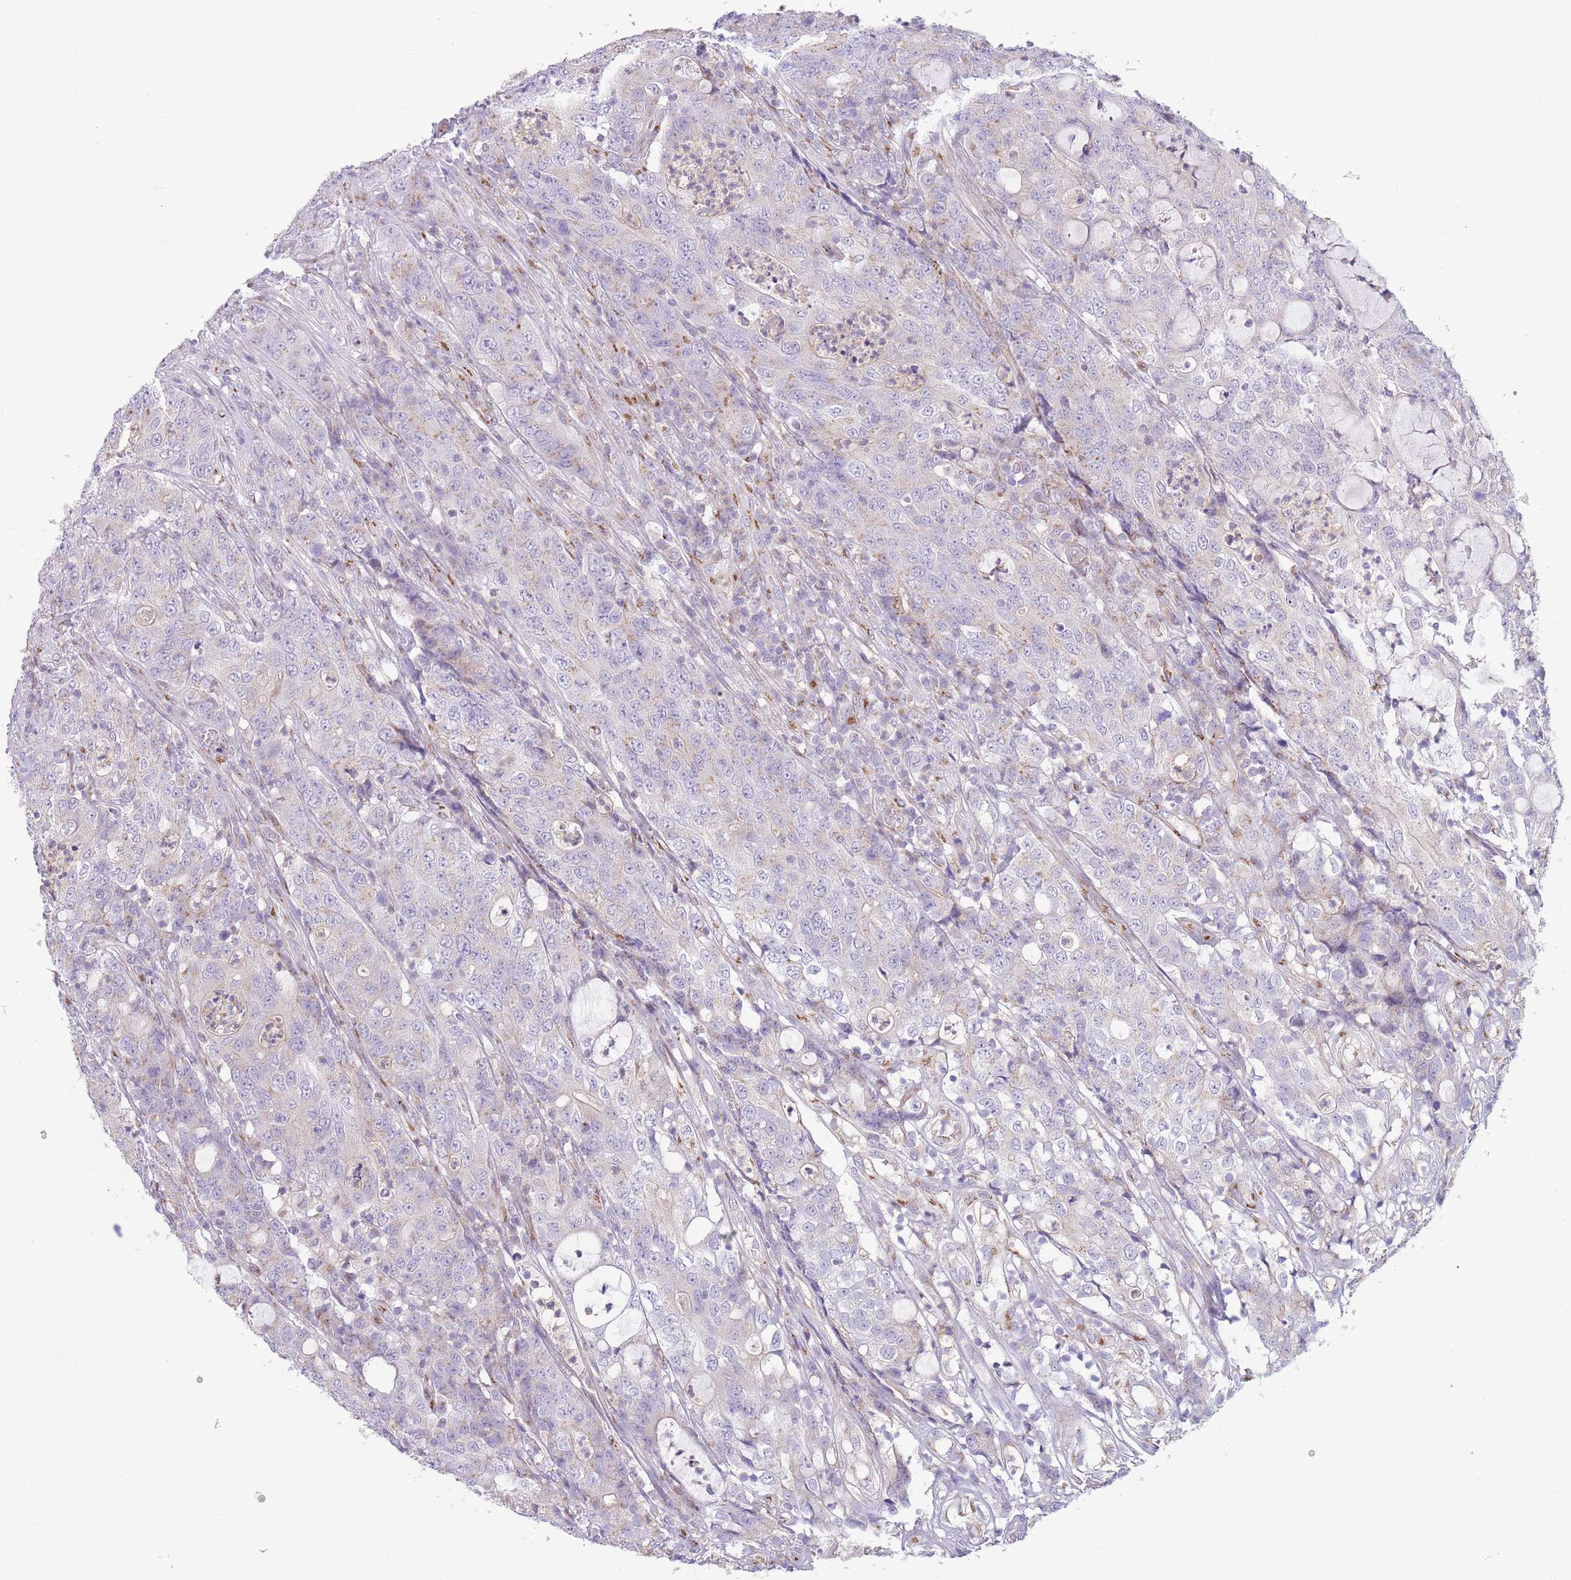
{"staining": {"intensity": "weak", "quantity": "<25%", "location": "cytoplasmic/membranous"}, "tissue": "colorectal cancer", "cell_type": "Tumor cells", "image_type": "cancer", "snomed": [{"axis": "morphology", "description": "Adenocarcinoma, NOS"}, {"axis": "topography", "description": "Colon"}], "caption": "A micrograph of colorectal adenocarcinoma stained for a protein reveals no brown staining in tumor cells.", "gene": "C20orf96", "patient": {"sex": "male", "age": 83}}